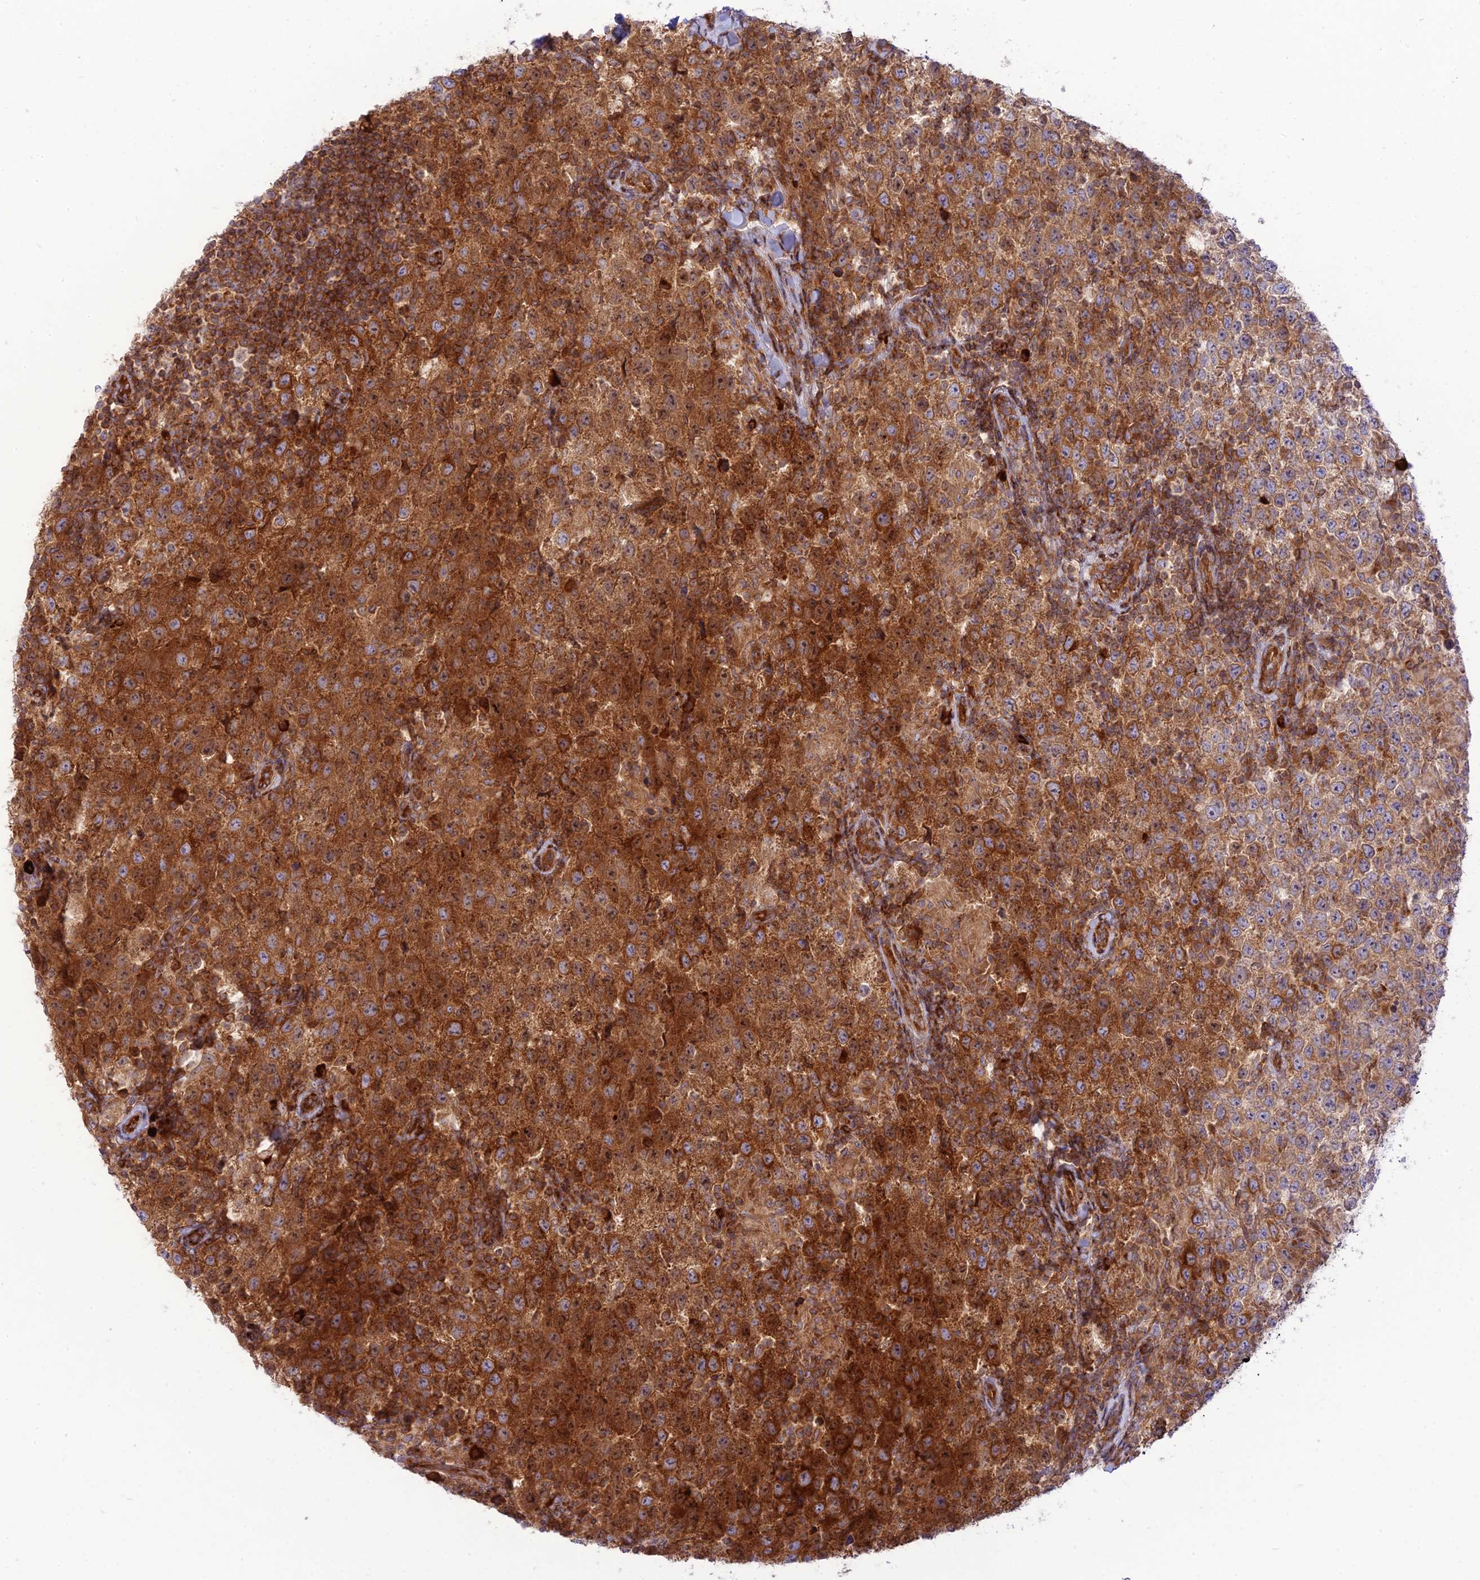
{"staining": {"intensity": "strong", "quantity": ">75%", "location": "cytoplasmic/membranous"}, "tissue": "testis cancer", "cell_type": "Tumor cells", "image_type": "cancer", "snomed": [{"axis": "morphology", "description": "Seminoma, NOS"}, {"axis": "morphology", "description": "Carcinoma, Embryonal, NOS"}, {"axis": "topography", "description": "Testis"}], "caption": "Immunohistochemical staining of human testis cancer (seminoma) reveals strong cytoplasmic/membranous protein staining in approximately >75% of tumor cells.", "gene": "PIMREG", "patient": {"sex": "male", "age": 41}}